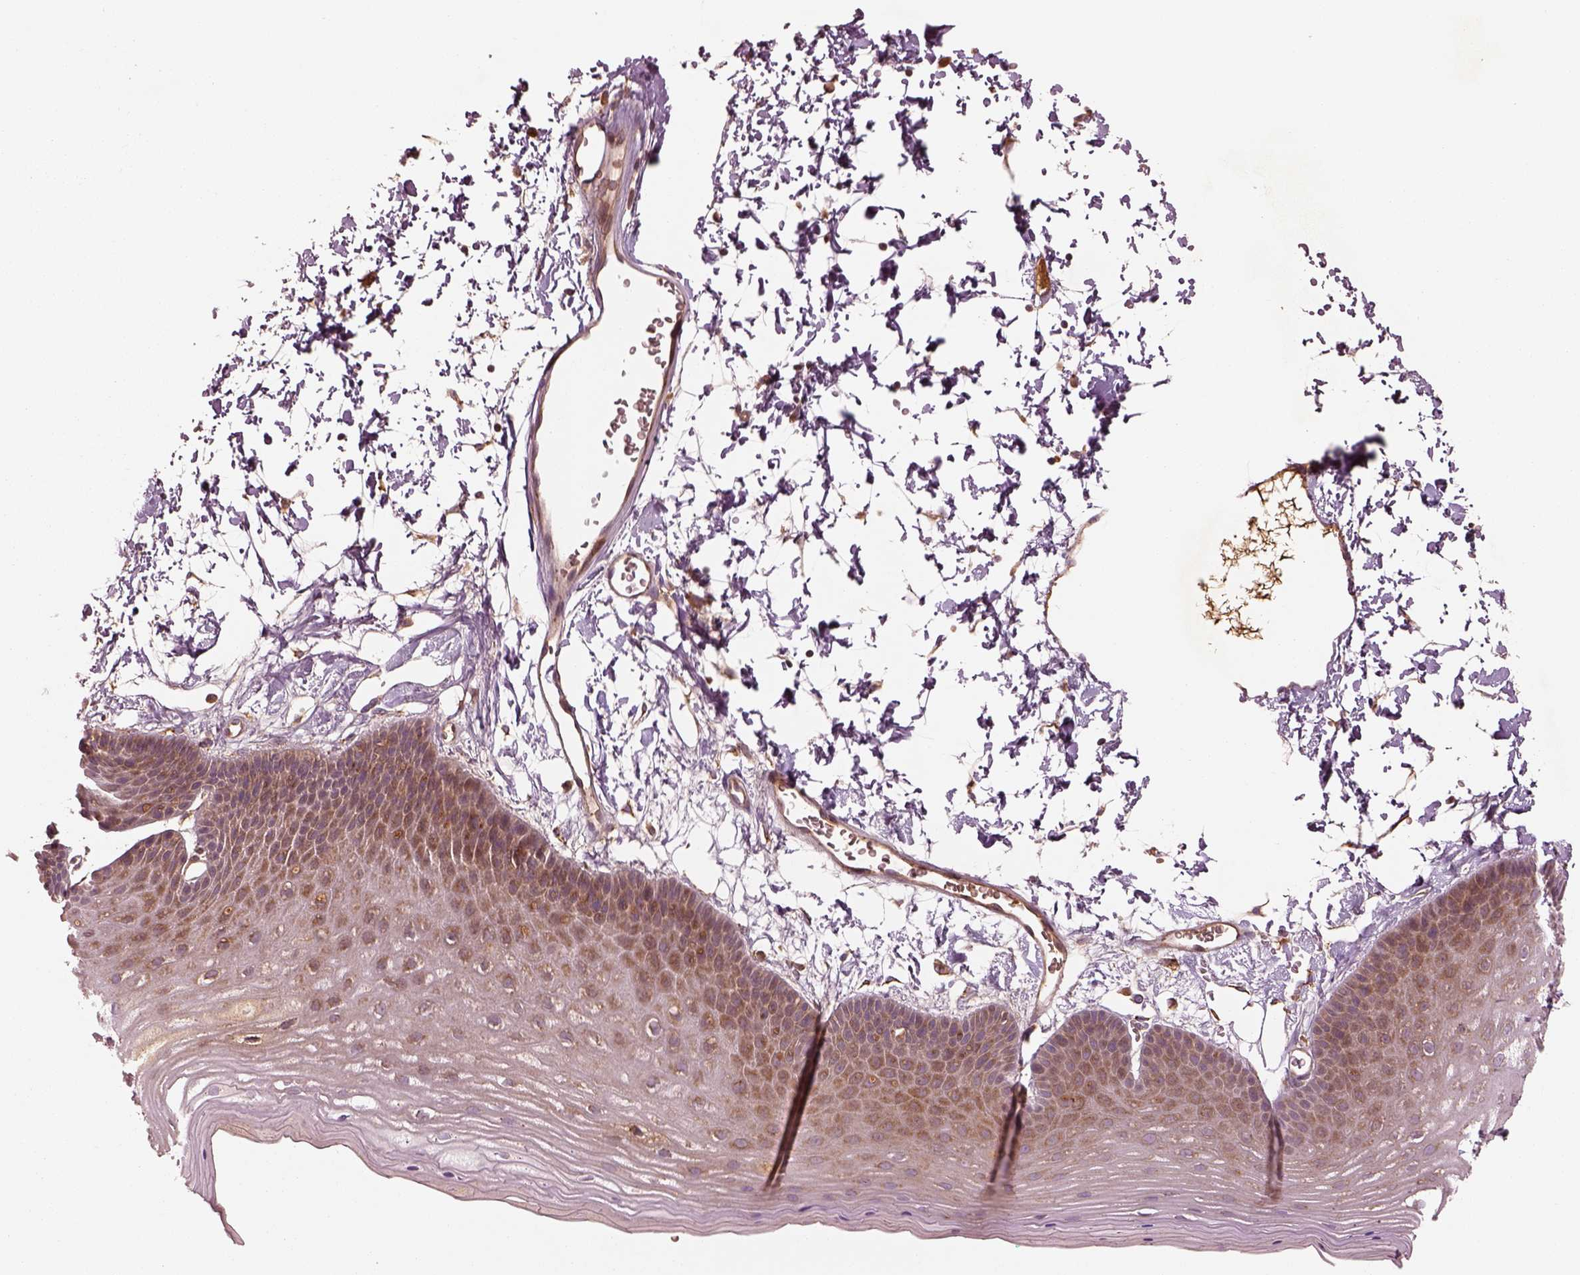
{"staining": {"intensity": "moderate", "quantity": "<25%", "location": "cytoplasmic/membranous"}, "tissue": "skin", "cell_type": "Epidermal cells", "image_type": "normal", "snomed": [{"axis": "morphology", "description": "Normal tissue, NOS"}, {"axis": "topography", "description": "Anal"}], "caption": "Immunohistochemistry of unremarkable human skin demonstrates low levels of moderate cytoplasmic/membranous staining in about <25% of epidermal cells. The protein is stained brown, and the nuclei are stained in blue (DAB IHC with brightfield microscopy, high magnification).", "gene": "ASCC2", "patient": {"sex": "male", "age": 53}}